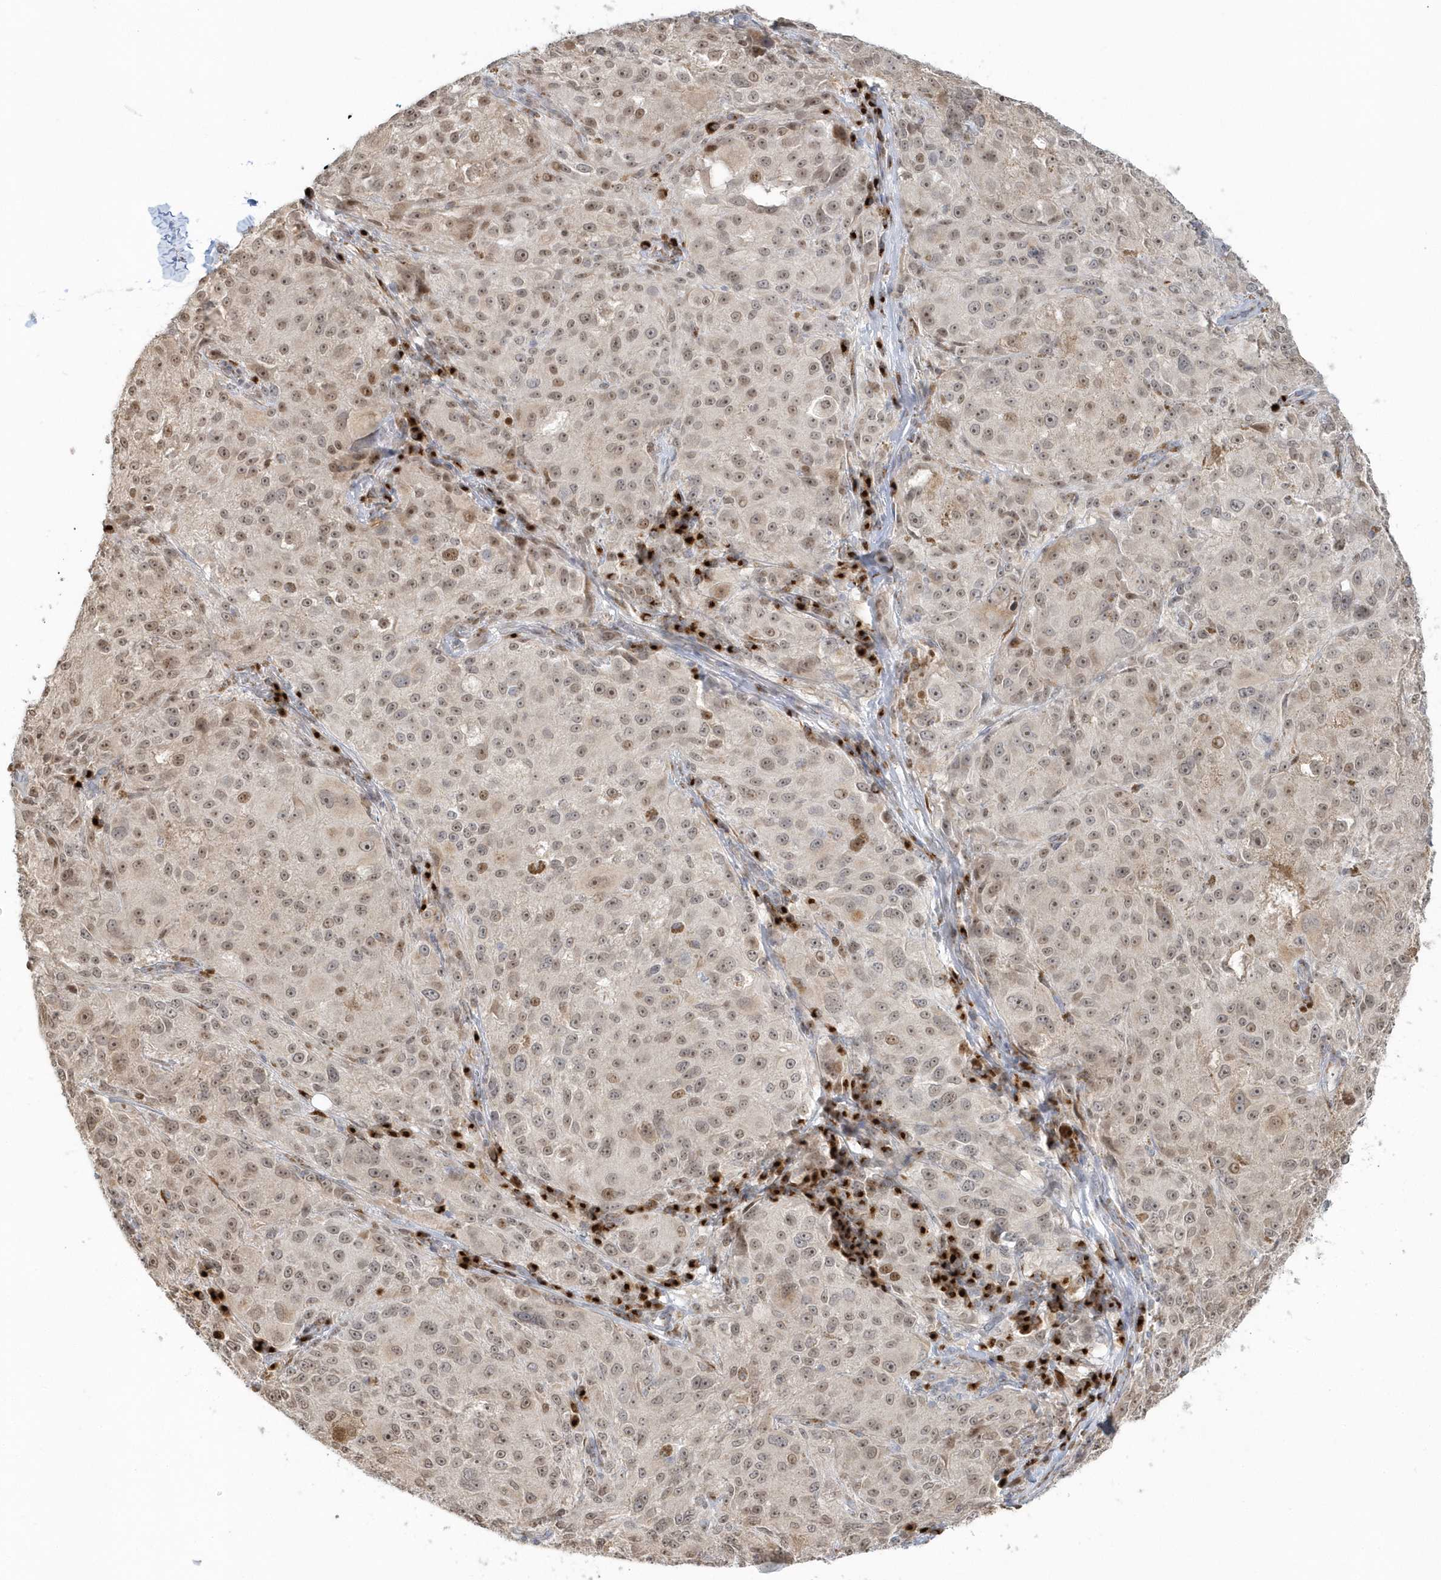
{"staining": {"intensity": "weak", "quantity": ">75%", "location": "nuclear"}, "tissue": "melanoma", "cell_type": "Tumor cells", "image_type": "cancer", "snomed": [{"axis": "morphology", "description": "Necrosis, NOS"}, {"axis": "morphology", "description": "Malignant melanoma, NOS"}, {"axis": "topography", "description": "Skin"}], "caption": "High-power microscopy captured an immunohistochemistry (IHC) micrograph of malignant melanoma, revealing weak nuclear positivity in about >75% of tumor cells.", "gene": "DHFR", "patient": {"sex": "female", "age": 87}}